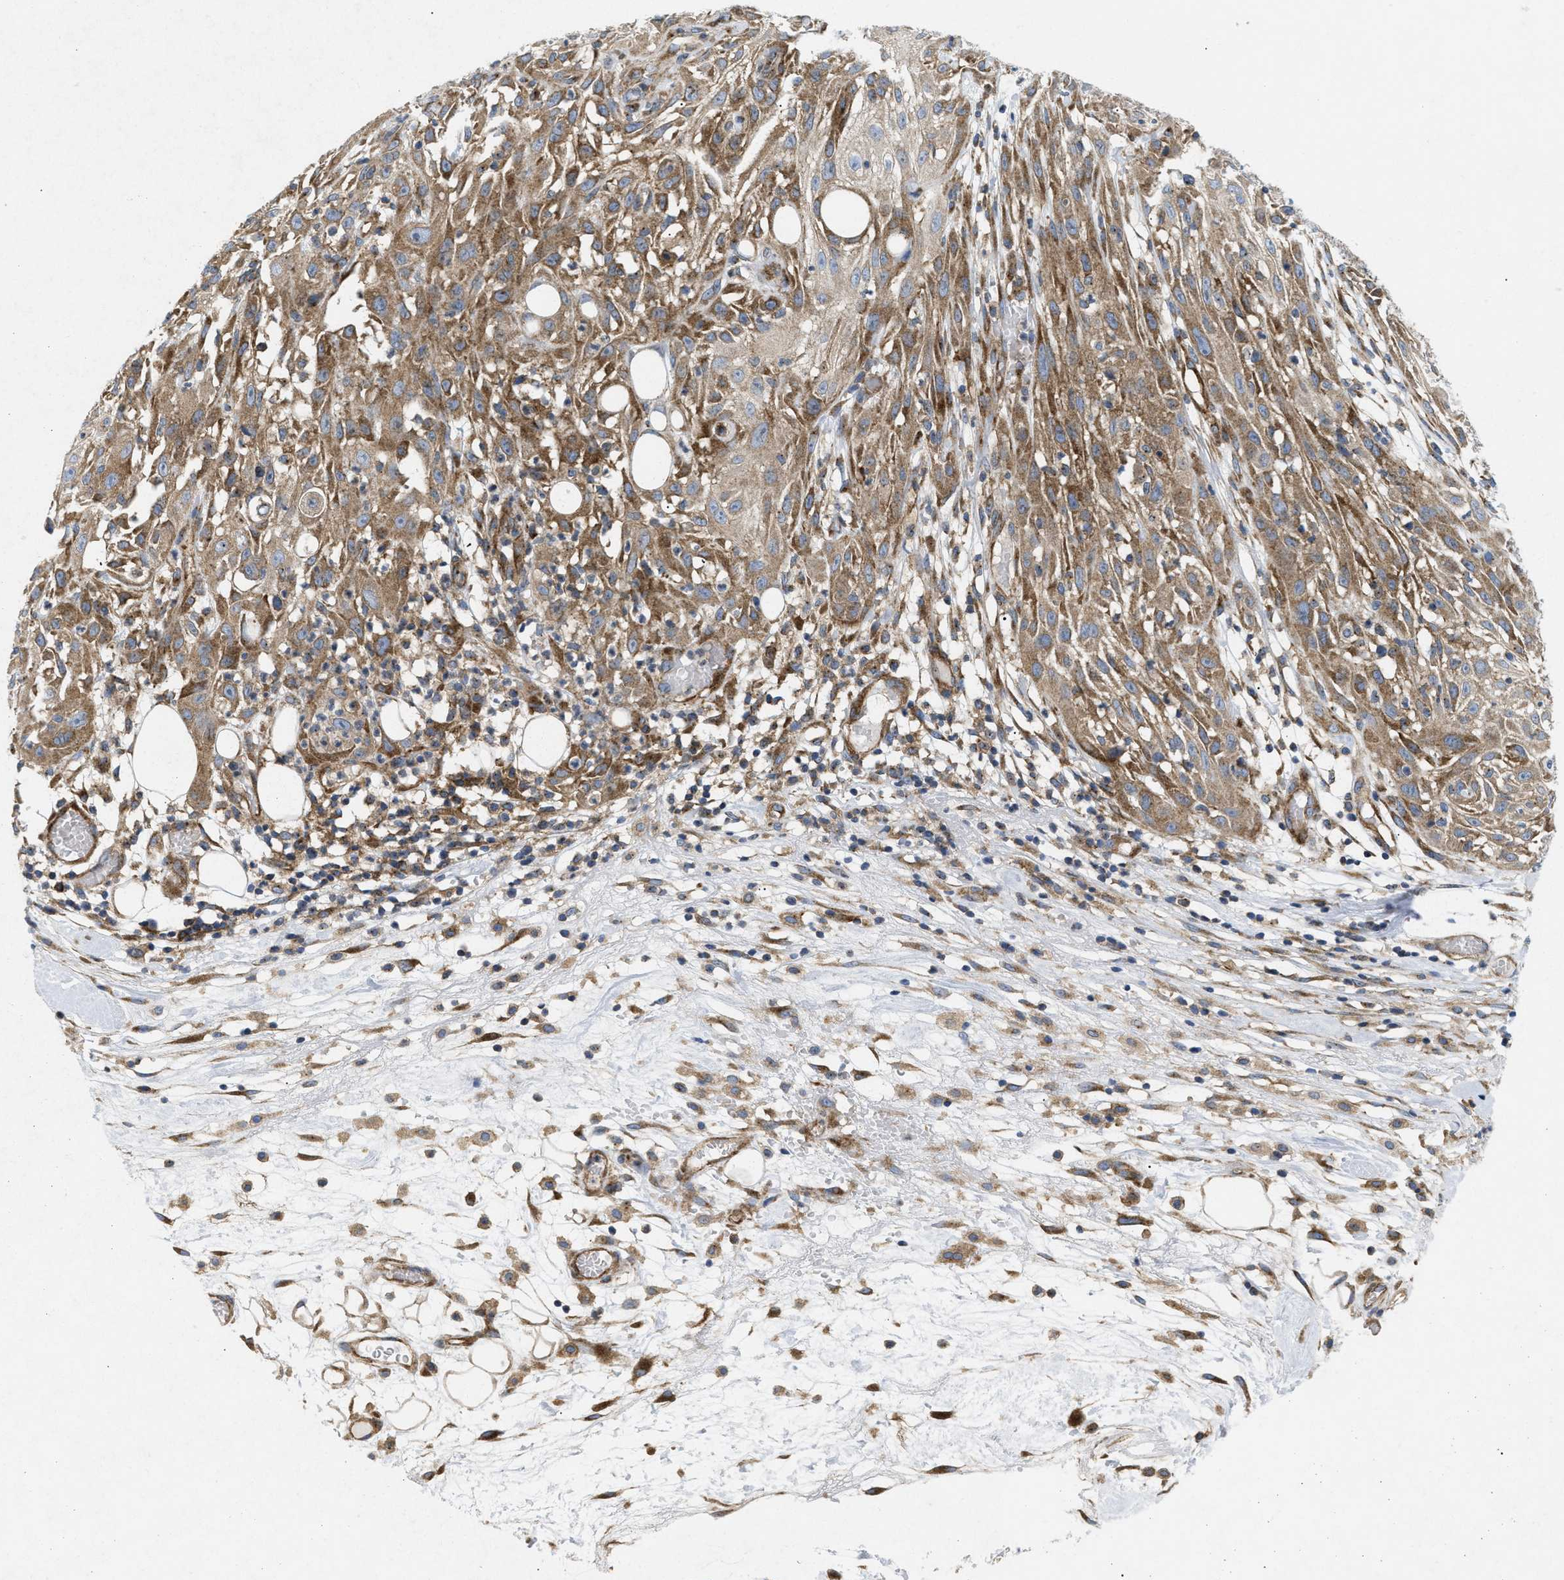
{"staining": {"intensity": "moderate", "quantity": ">75%", "location": "cytoplasmic/membranous"}, "tissue": "skin cancer", "cell_type": "Tumor cells", "image_type": "cancer", "snomed": [{"axis": "morphology", "description": "Squamous cell carcinoma, NOS"}, {"axis": "topography", "description": "Skin"}], "caption": "Human skin cancer stained with a protein marker reveals moderate staining in tumor cells.", "gene": "DCTN4", "patient": {"sex": "male", "age": 75}}